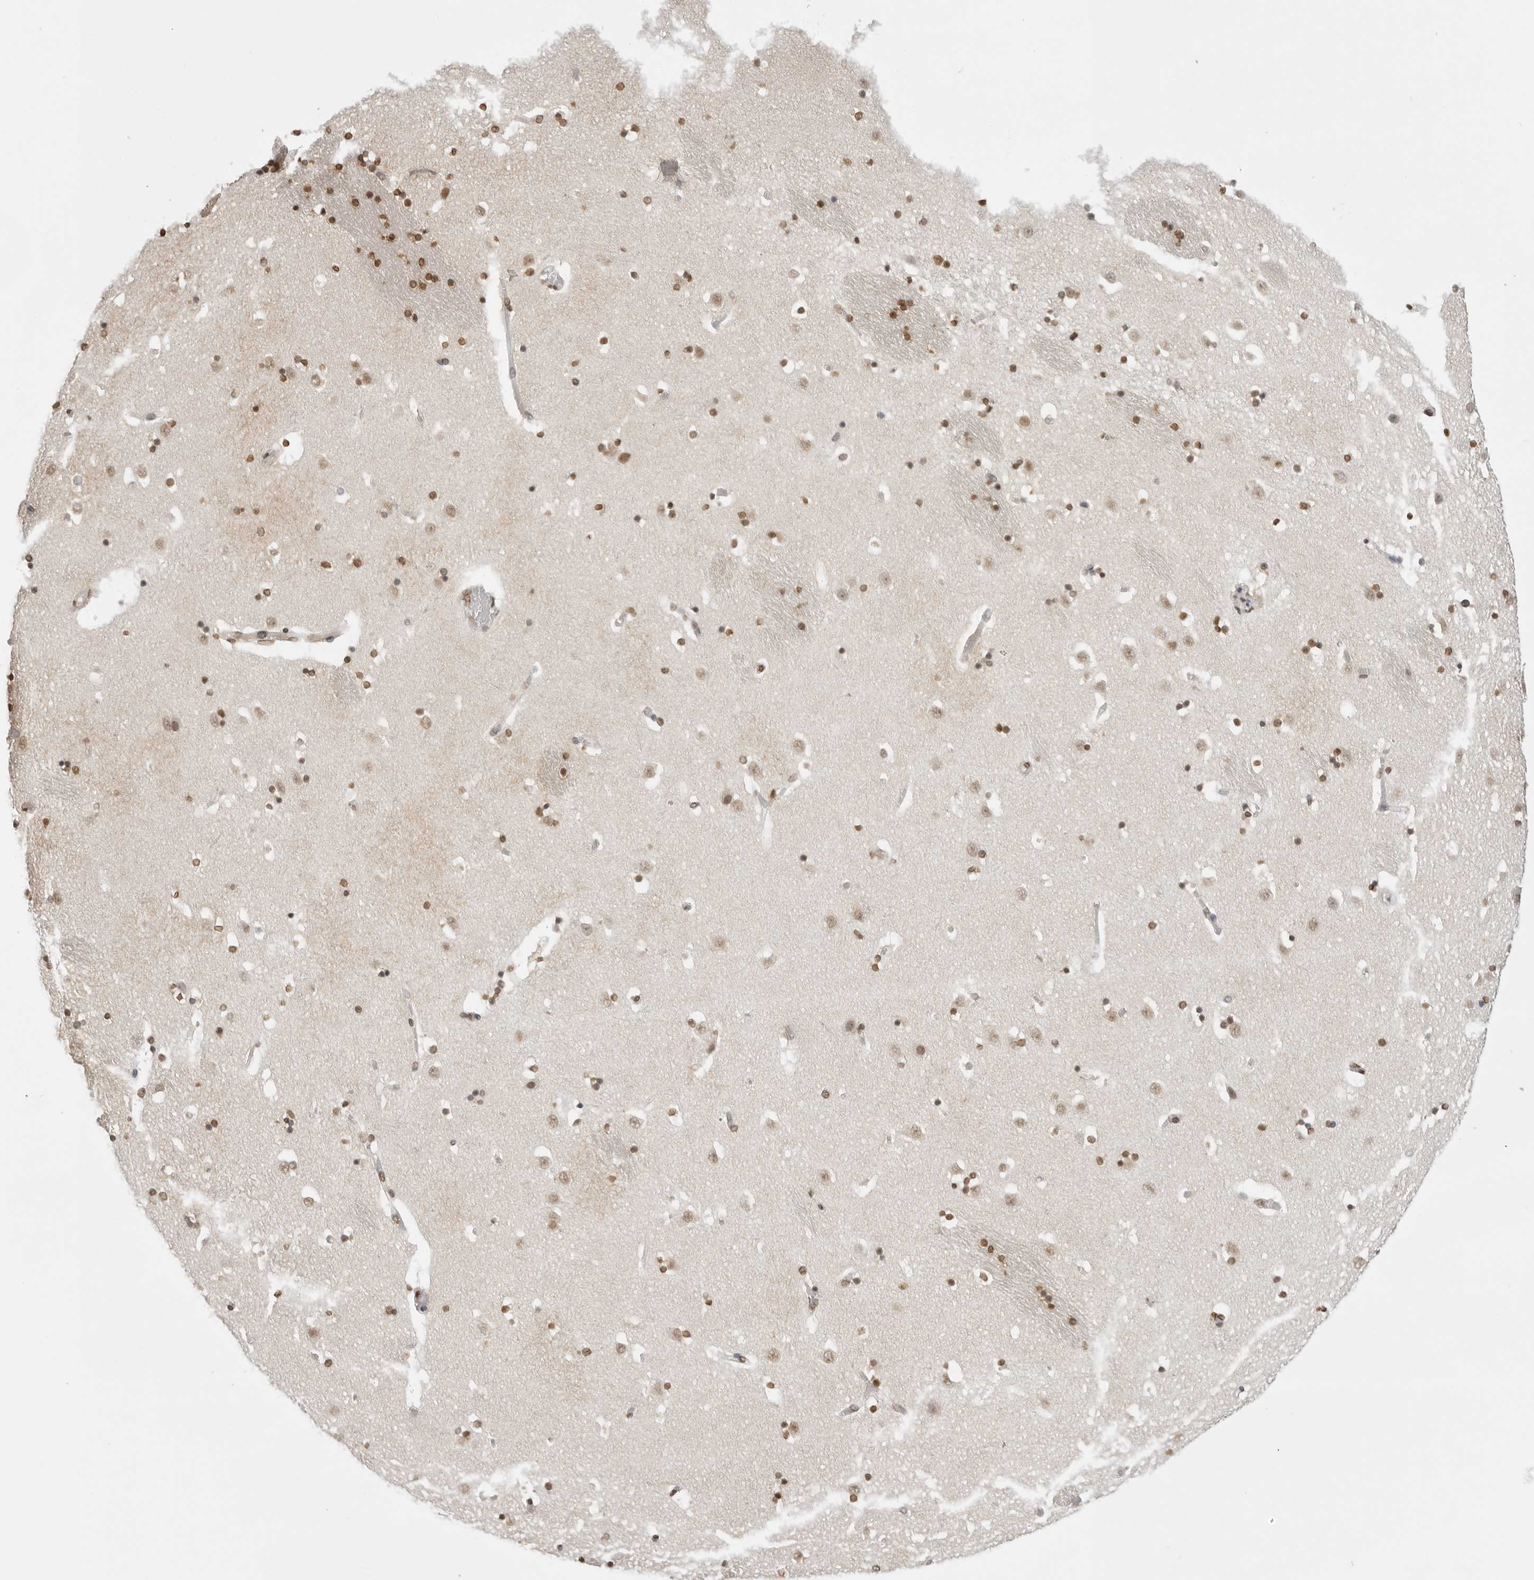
{"staining": {"intensity": "strong", "quantity": "25%-75%", "location": "nuclear"}, "tissue": "caudate", "cell_type": "Glial cells", "image_type": "normal", "snomed": [{"axis": "morphology", "description": "Normal tissue, NOS"}, {"axis": "topography", "description": "Lateral ventricle wall"}], "caption": "Immunohistochemistry (IHC) (DAB) staining of benign human caudate shows strong nuclear protein positivity in about 25%-75% of glial cells.", "gene": "RPA2", "patient": {"sex": "male", "age": 45}}